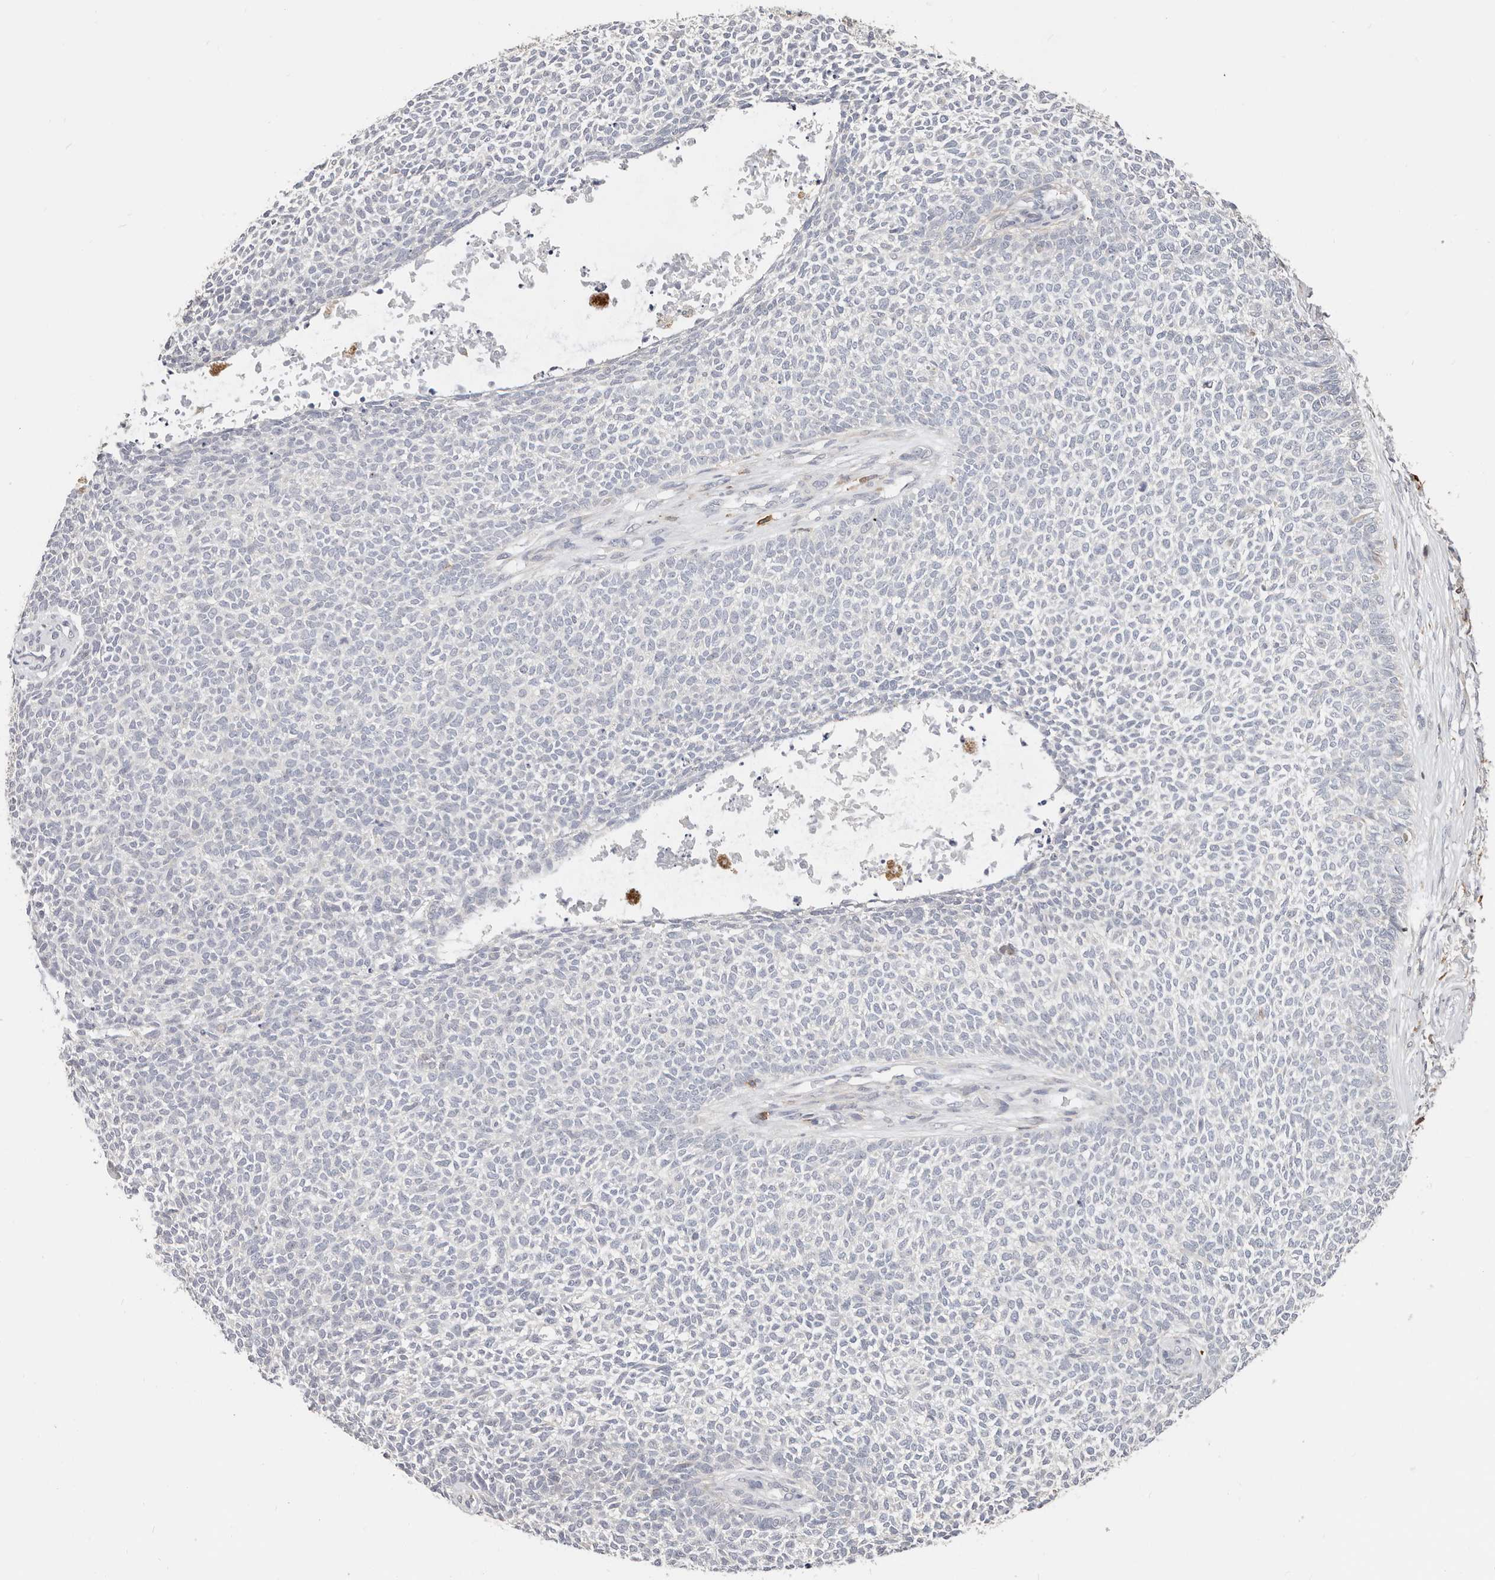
{"staining": {"intensity": "negative", "quantity": "none", "location": "none"}, "tissue": "skin cancer", "cell_type": "Tumor cells", "image_type": "cancer", "snomed": [{"axis": "morphology", "description": "Basal cell carcinoma"}, {"axis": "topography", "description": "Skin"}], "caption": "A micrograph of human skin cancer is negative for staining in tumor cells.", "gene": "TMEM63B", "patient": {"sex": "female", "age": 84}}